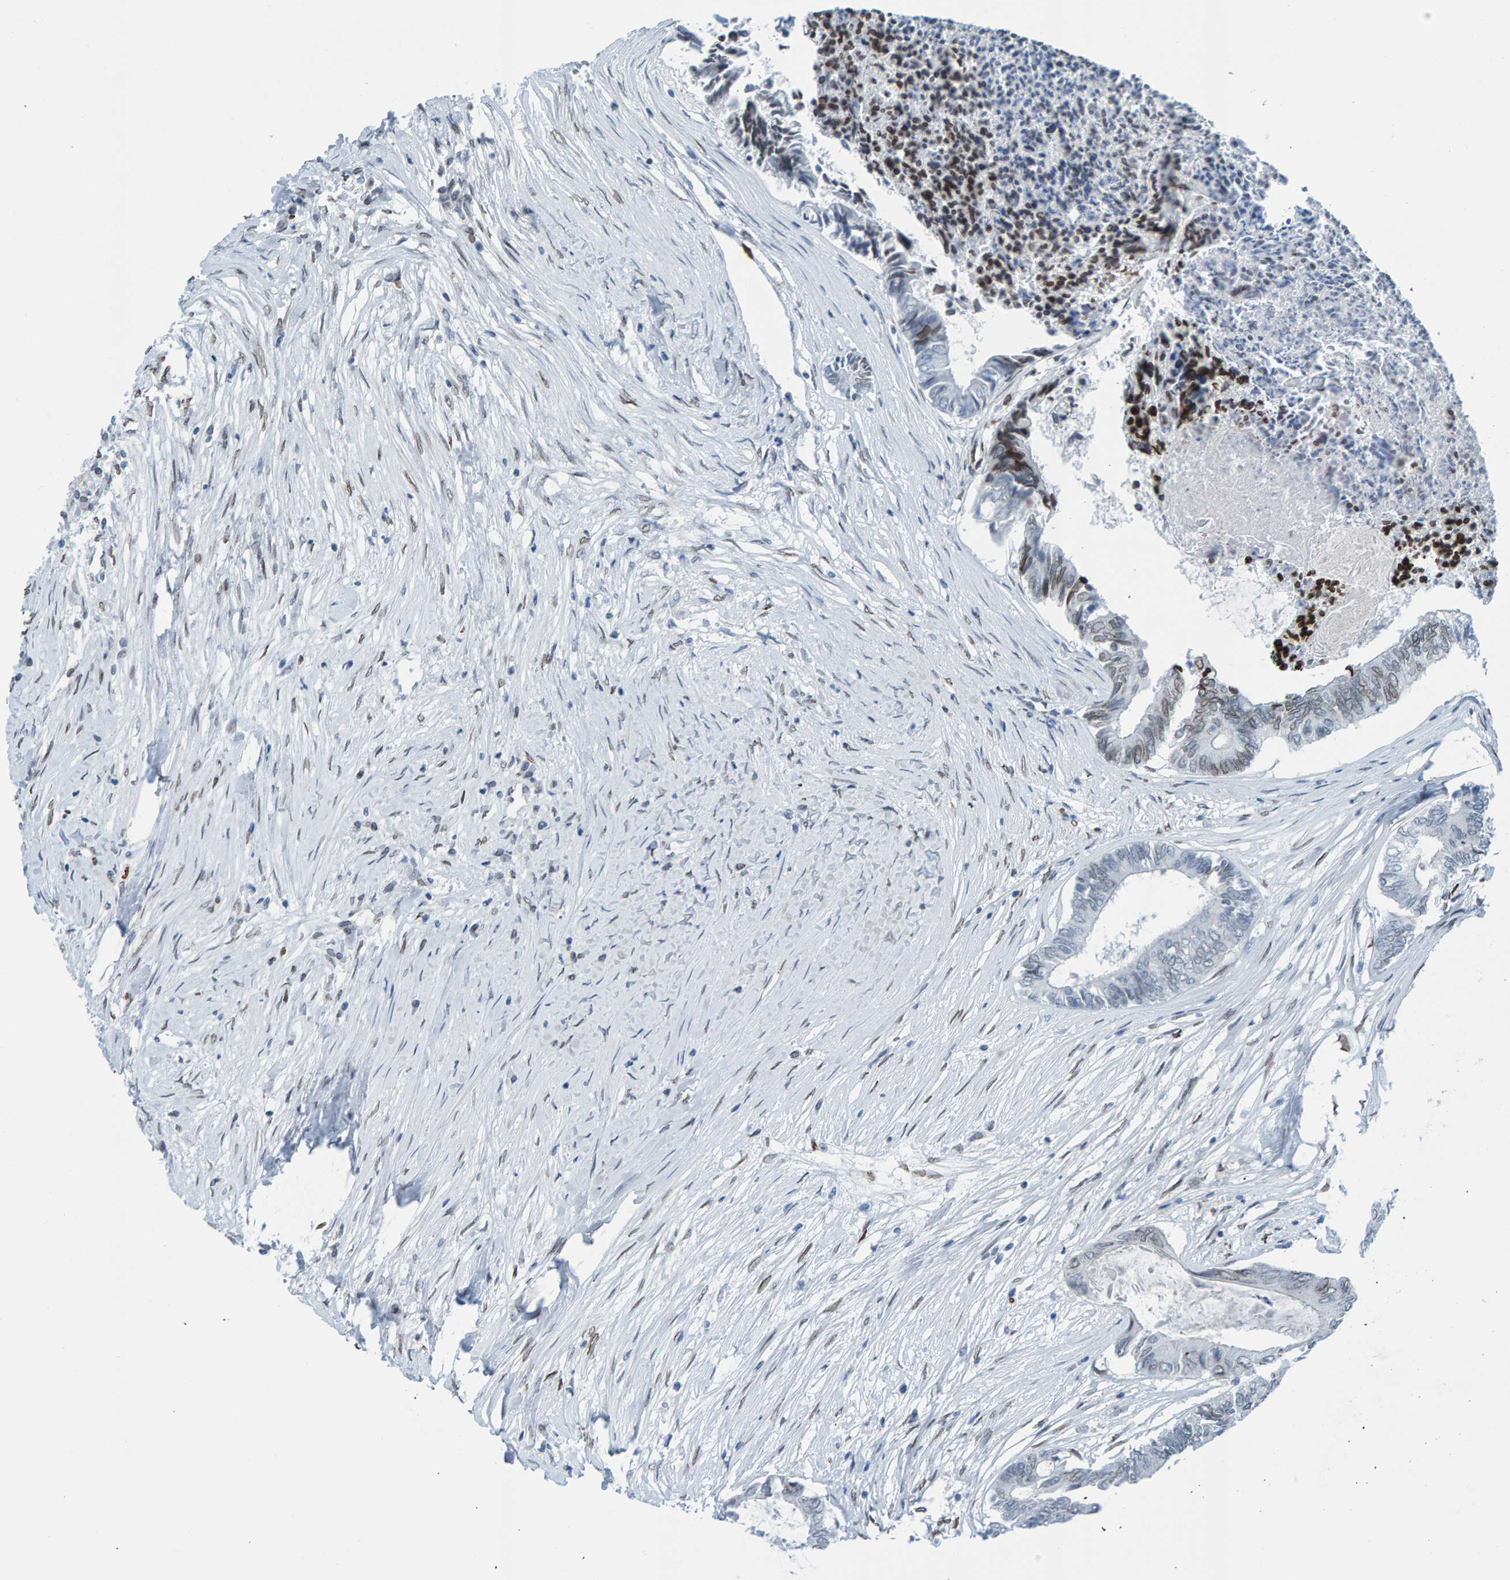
{"staining": {"intensity": "weak", "quantity": "<25%", "location": "cytoplasmic/membranous,nuclear"}, "tissue": "colorectal cancer", "cell_type": "Tumor cells", "image_type": "cancer", "snomed": [{"axis": "morphology", "description": "Adenocarcinoma, NOS"}, {"axis": "topography", "description": "Rectum"}], "caption": "Tumor cells show no significant protein positivity in colorectal cancer.", "gene": "LMNB2", "patient": {"sex": "male", "age": 63}}